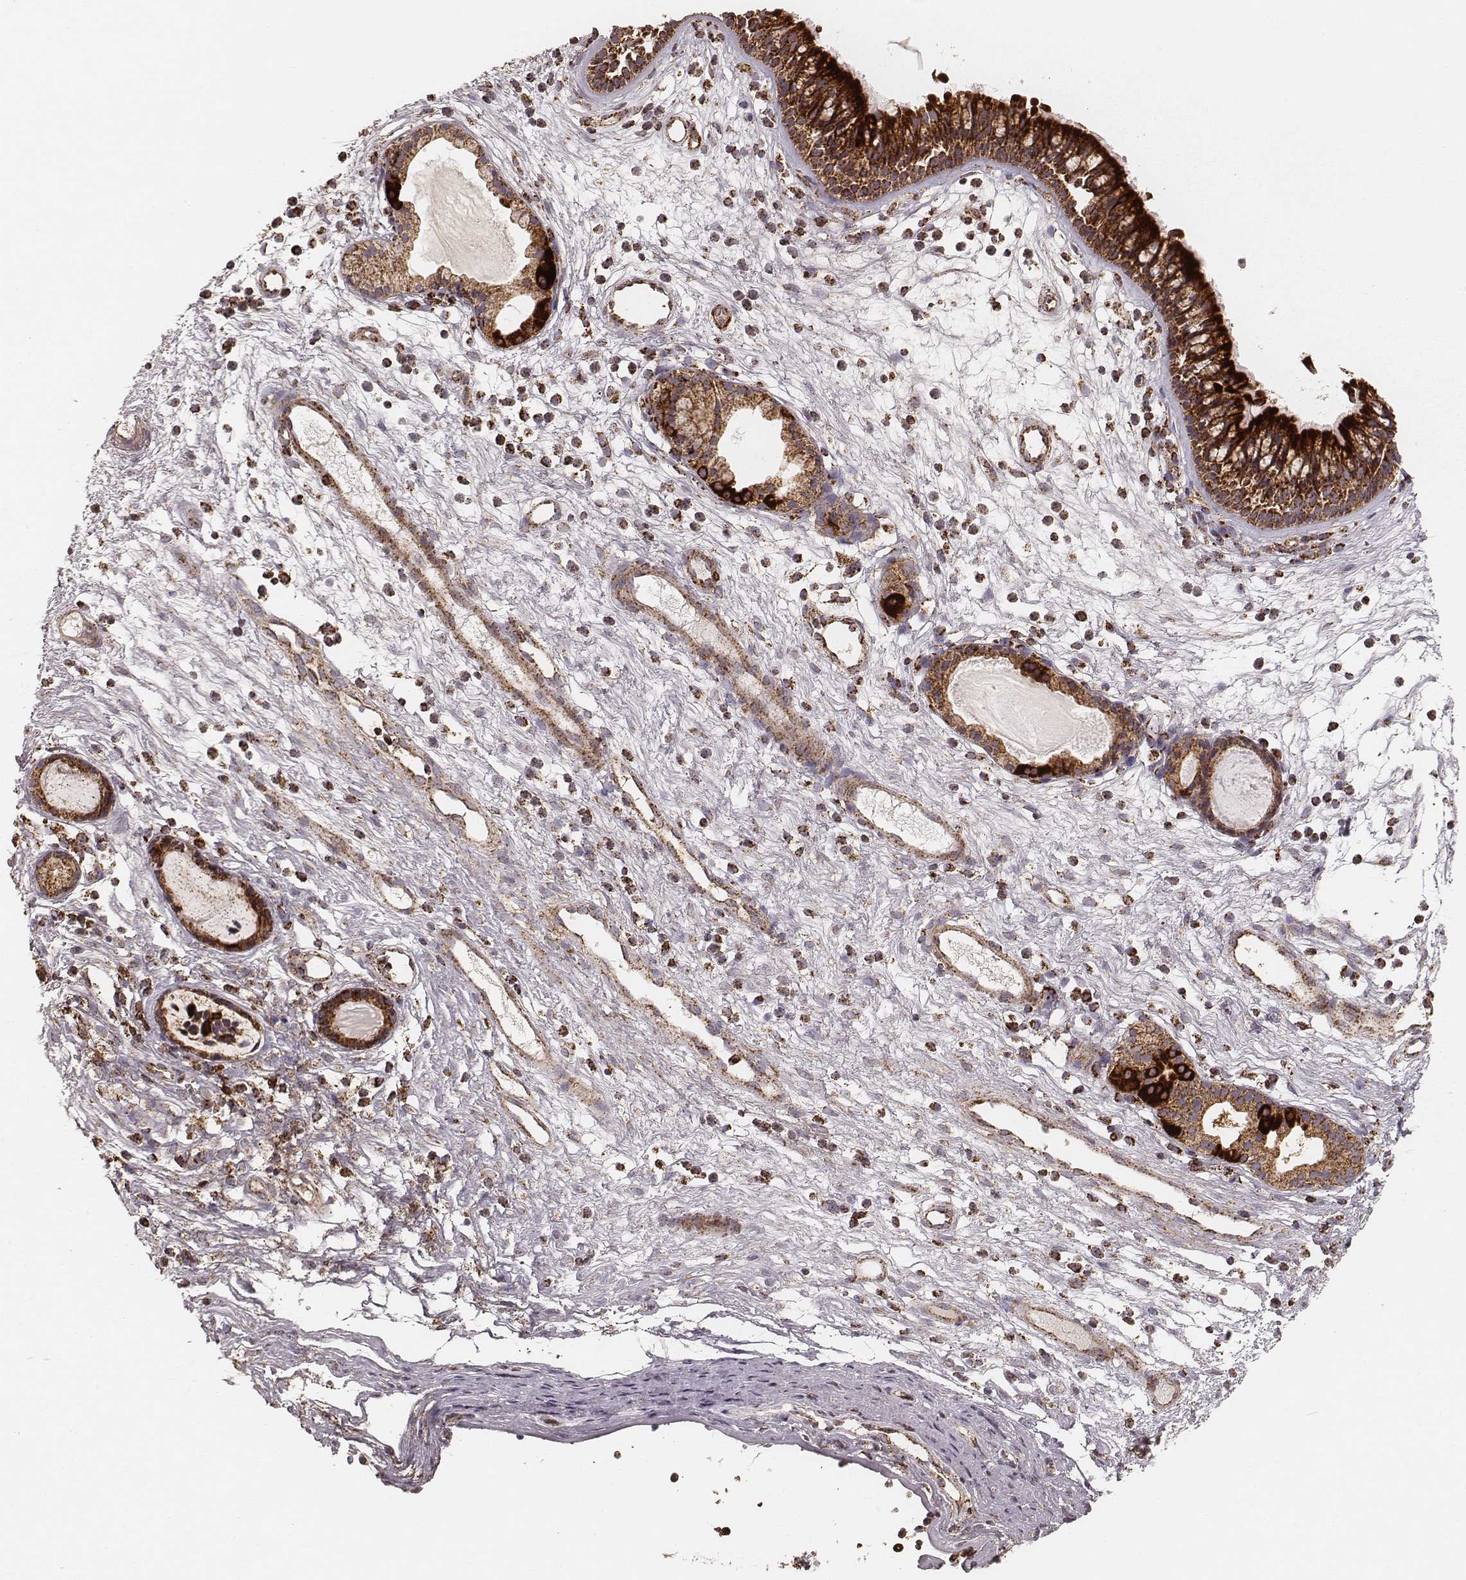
{"staining": {"intensity": "strong", "quantity": ">75%", "location": "cytoplasmic/membranous"}, "tissue": "nasopharynx", "cell_type": "Respiratory epithelial cells", "image_type": "normal", "snomed": [{"axis": "morphology", "description": "Normal tissue, NOS"}, {"axis": "topography", "description": "Nasopharynx"}], "caption": "Nasopharynx was stained to show a protein in brown. There is high levels of strong cytoplasmic/membranous expression in approximately >75% of respiratory epithelial cells.", "gene": "CS", "patient": {"sex": "male", "age": 77}}